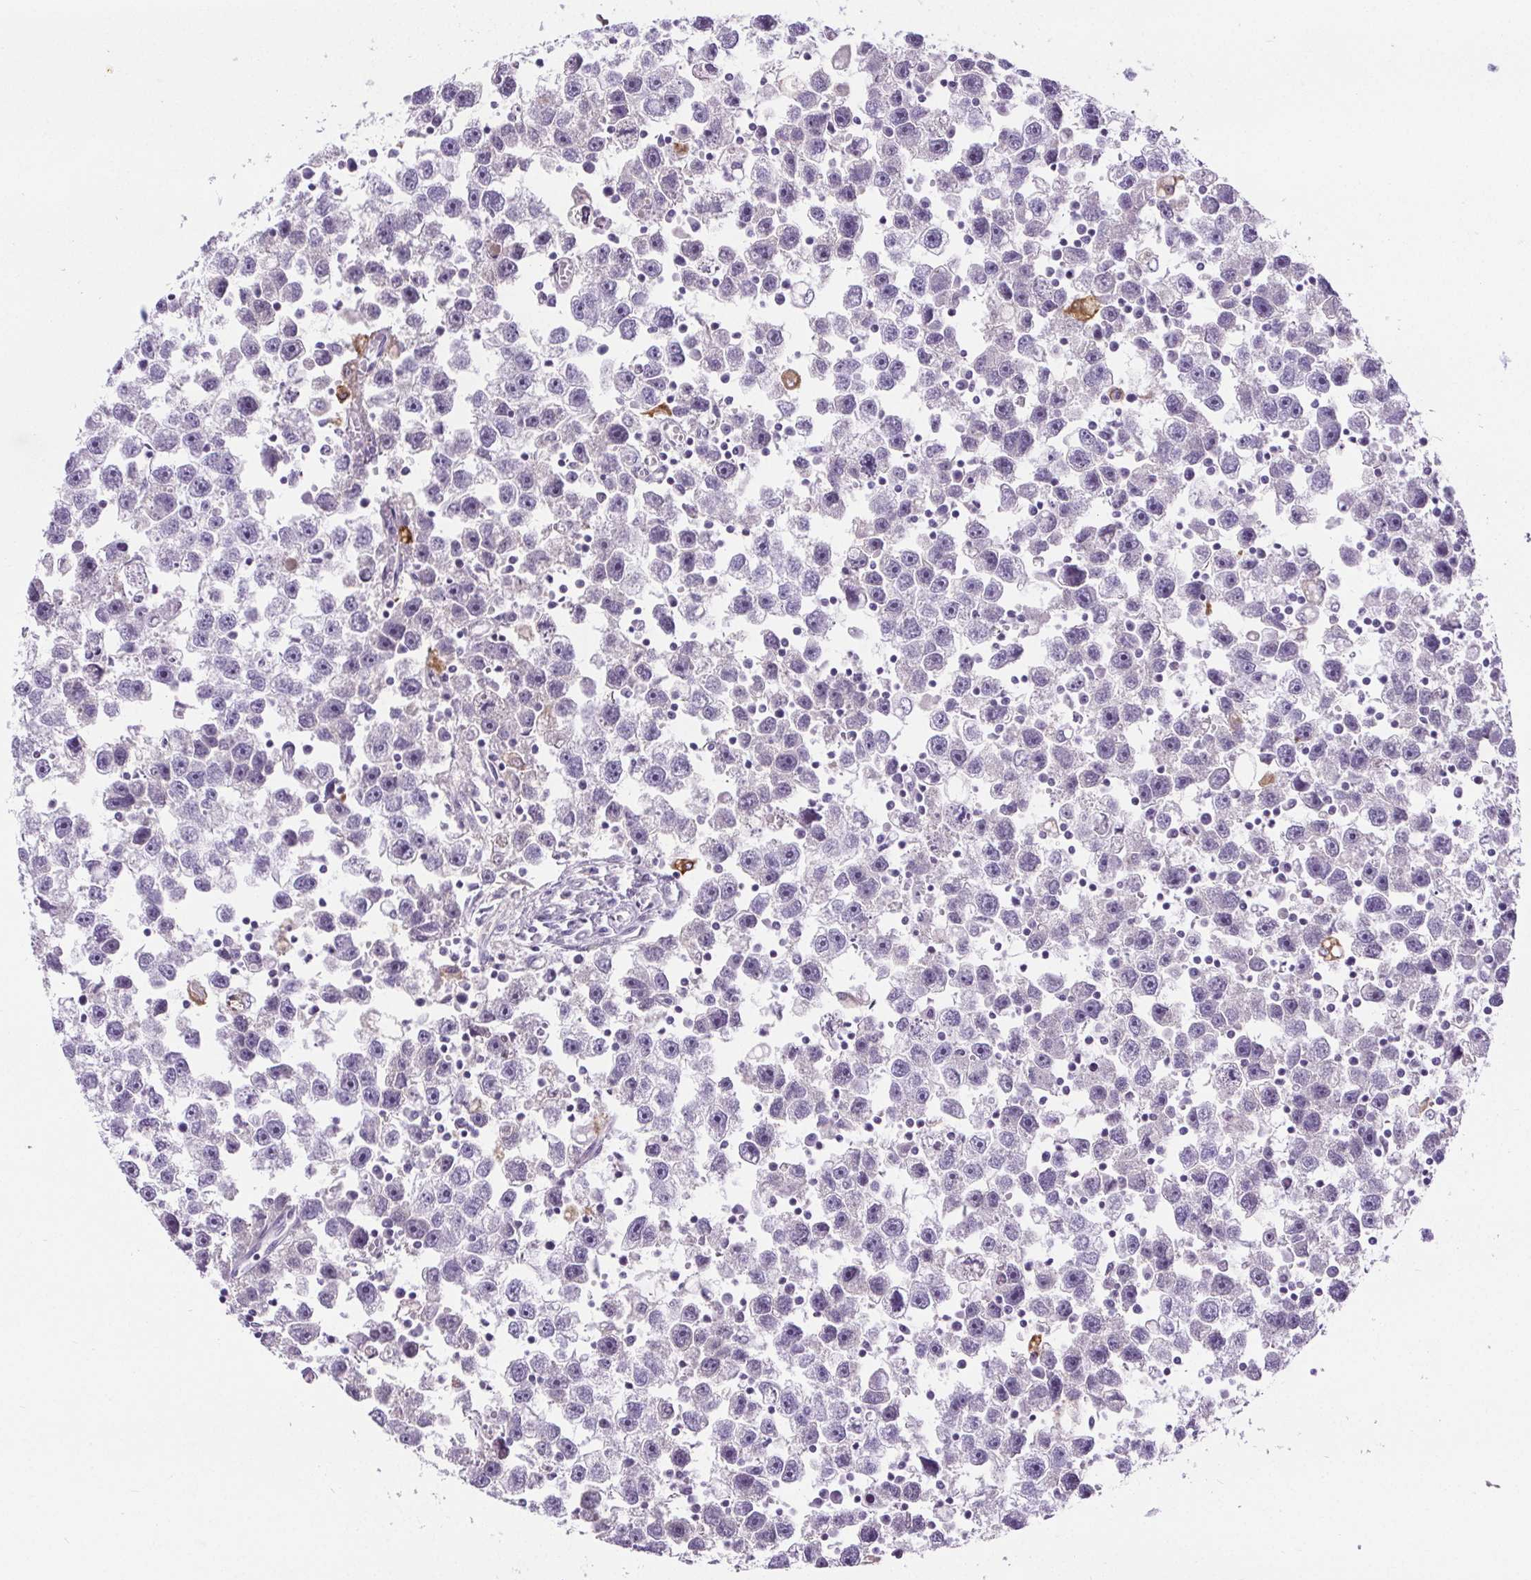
{"staining": {"intensity": "negative", "quantity": "none", "location": "none"}, "tissue": "testis cancer", "cell_type": "Tumor cells", "image_type": "cancer", "snomed": [{"axis": "morphology", "description": "Seminoma, NOS"}, {"axis": "topography", "description": "Testis"}], "caption": "Protein analysis of testis seminoma reveals no significant positivity in tumor cells.", "gene": "CD5L", "patient": {"sex": "male", "age": 30}}